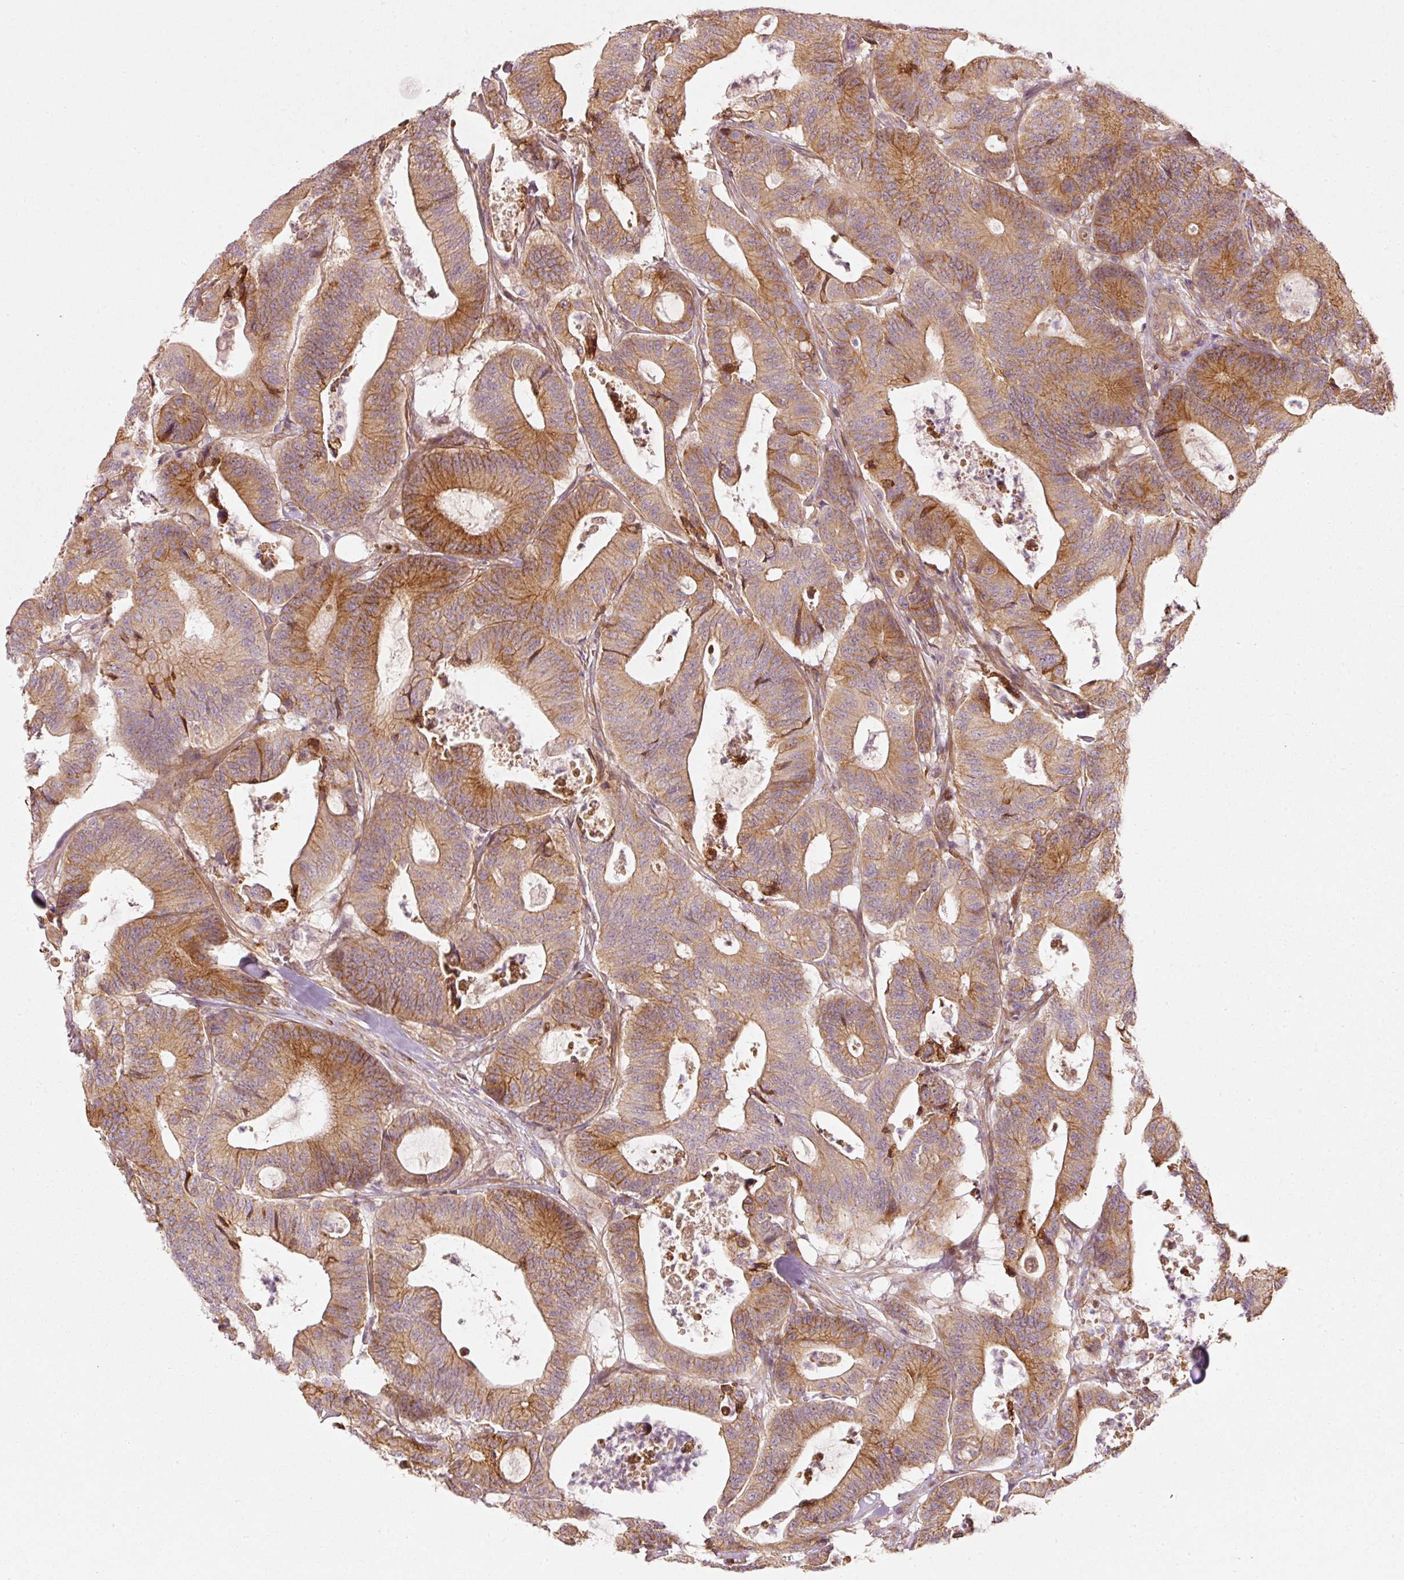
{"staining": {"intensity": "moderate", "quantity": ">75%", "location": "cytoplasmic/membranous"}, "tissue": "colorectal cancer", "cell_type": "Tumor cells", "image_type": "cancer", "snomed": [{"axis": "morphology", "description": "Adenocarcinoma, NOS"}, {"axis": "topography", "description": "Colon"}], "caption": "Adenocarcinoma (colorectal) stained with a brown dye shows moderate cytoplasmic/membranous positive staining in about >75% of tumor cells.", "gene": "KCNQ1", "patient": {"sex": "female", "age": 84}}